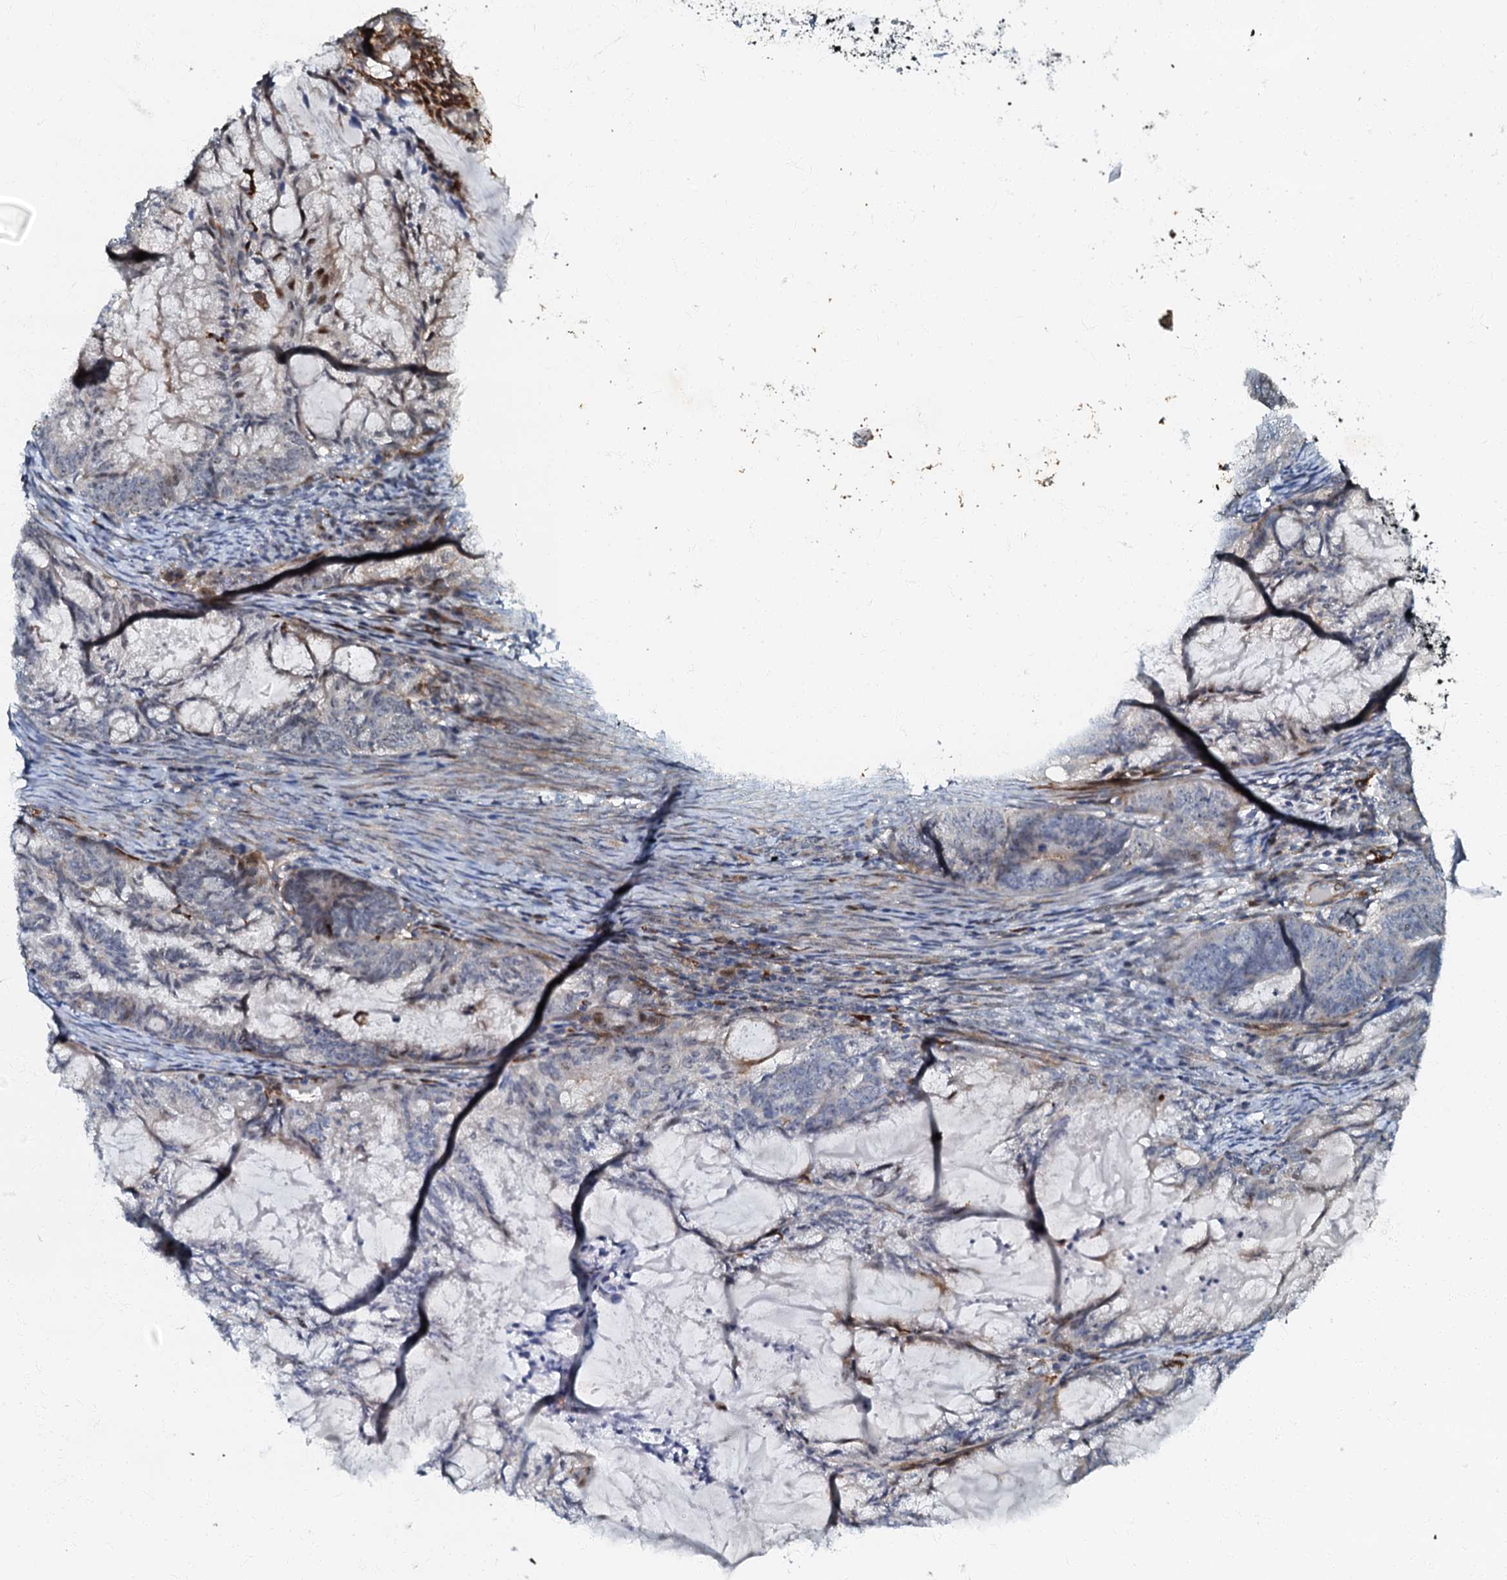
{"staining": {"intensity": "negative", "quantity": "none", "location": "none"}, "tissue": "endometrial cancer", "cell_type": "Tumor cells", "image_type": "cancer", "snomed": [{"axis": "morphology", "description": "Adenocarcinoma, NOS"}, {"axis": "topography", "description": "Endometrium"}], "caption": "Image shows no protein expression in tumor cells of endometrial cancer (adenocarcinoma) tissue.", "gene": "OLAH", "patient": {"sex": "female", "age": 86}}